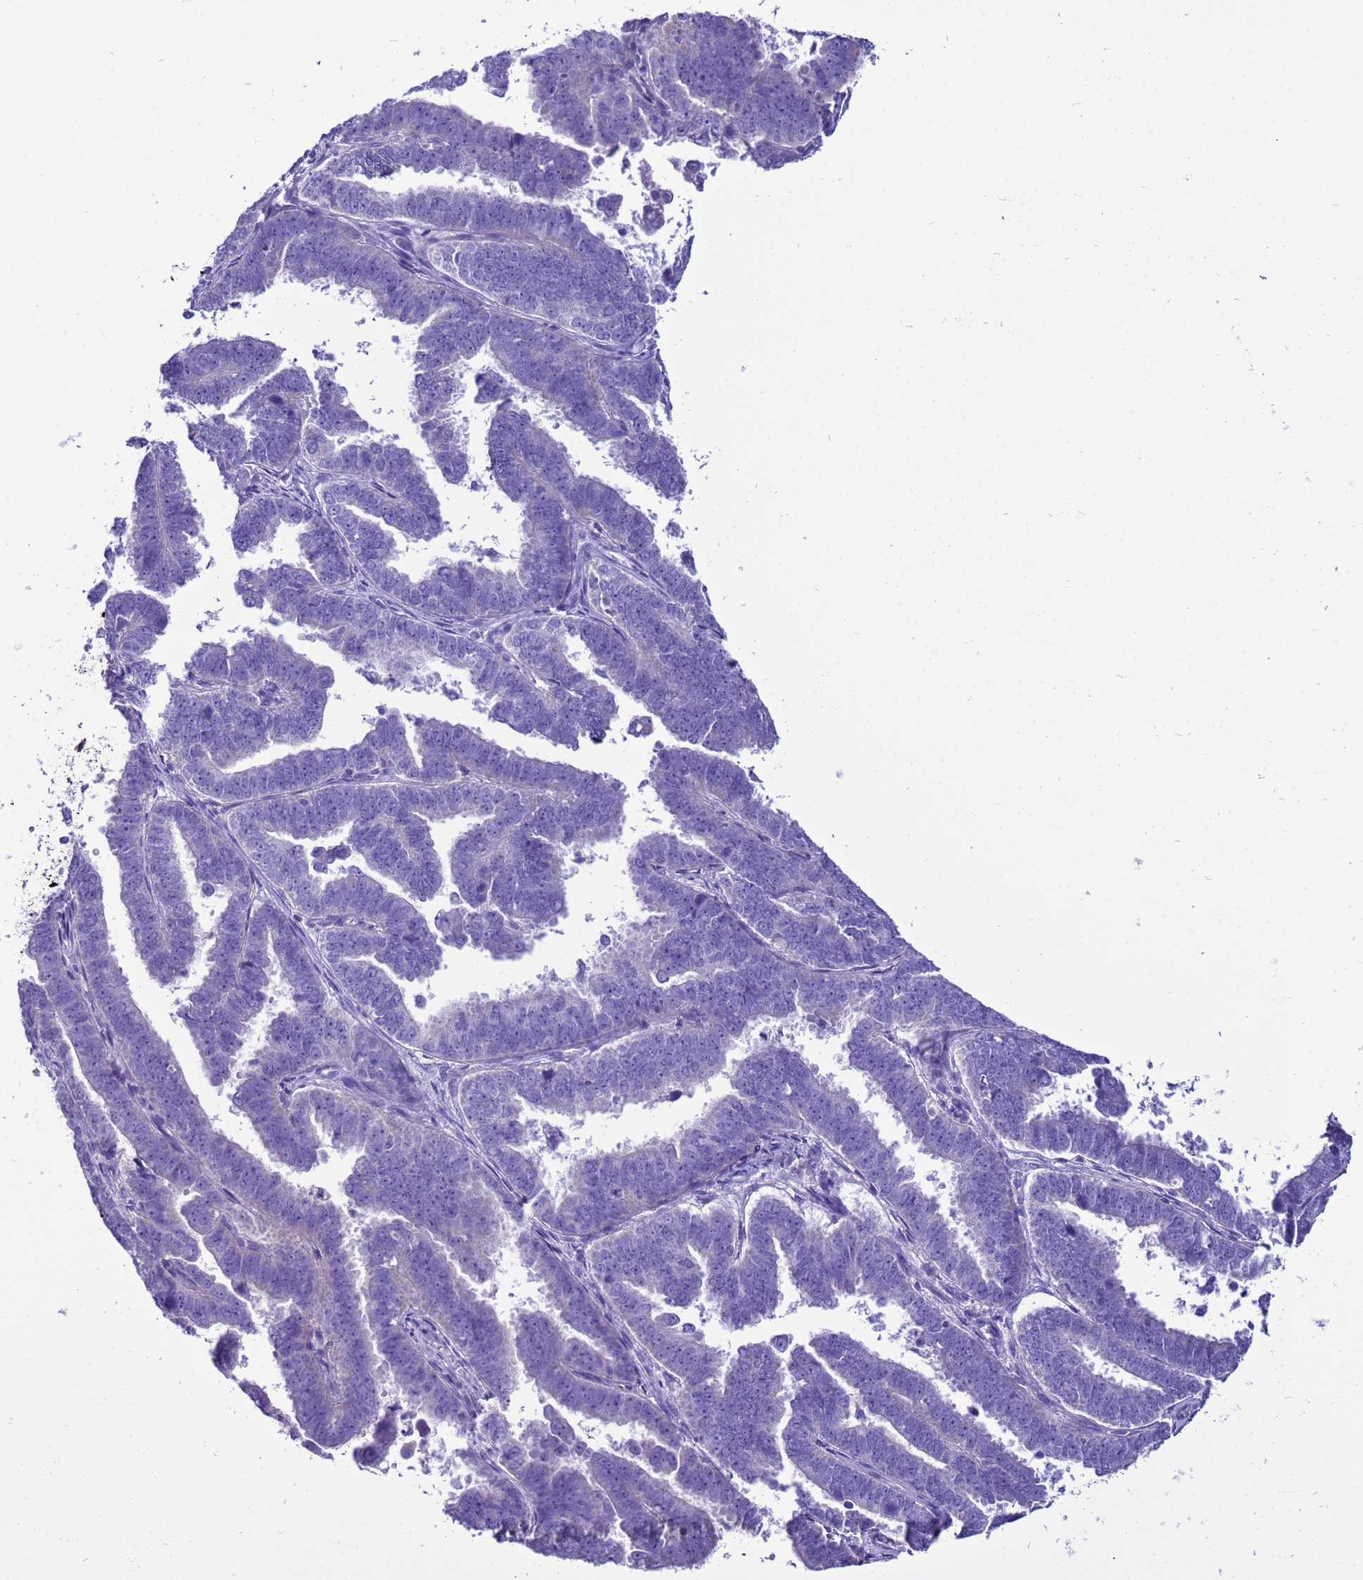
{"staining": {"intensity": "negative", "quantity": "none", "location": "none"}, "tissue": "endometrial cancer", "cell_type": "Tumor cells", "image_type": "cancer", "snomed": [{"axis": "morphology", "description": "Adenocarcinoma, NOS"}, {"axis": "topography", "description": "Endometrium"}], "caption": "Immunohistochemical staining of endometrial adenocarcinoma exhibits no significant expression in tumor cells.", "gene": "BEST2", "patient": {"sex": "female", "age": 75}}